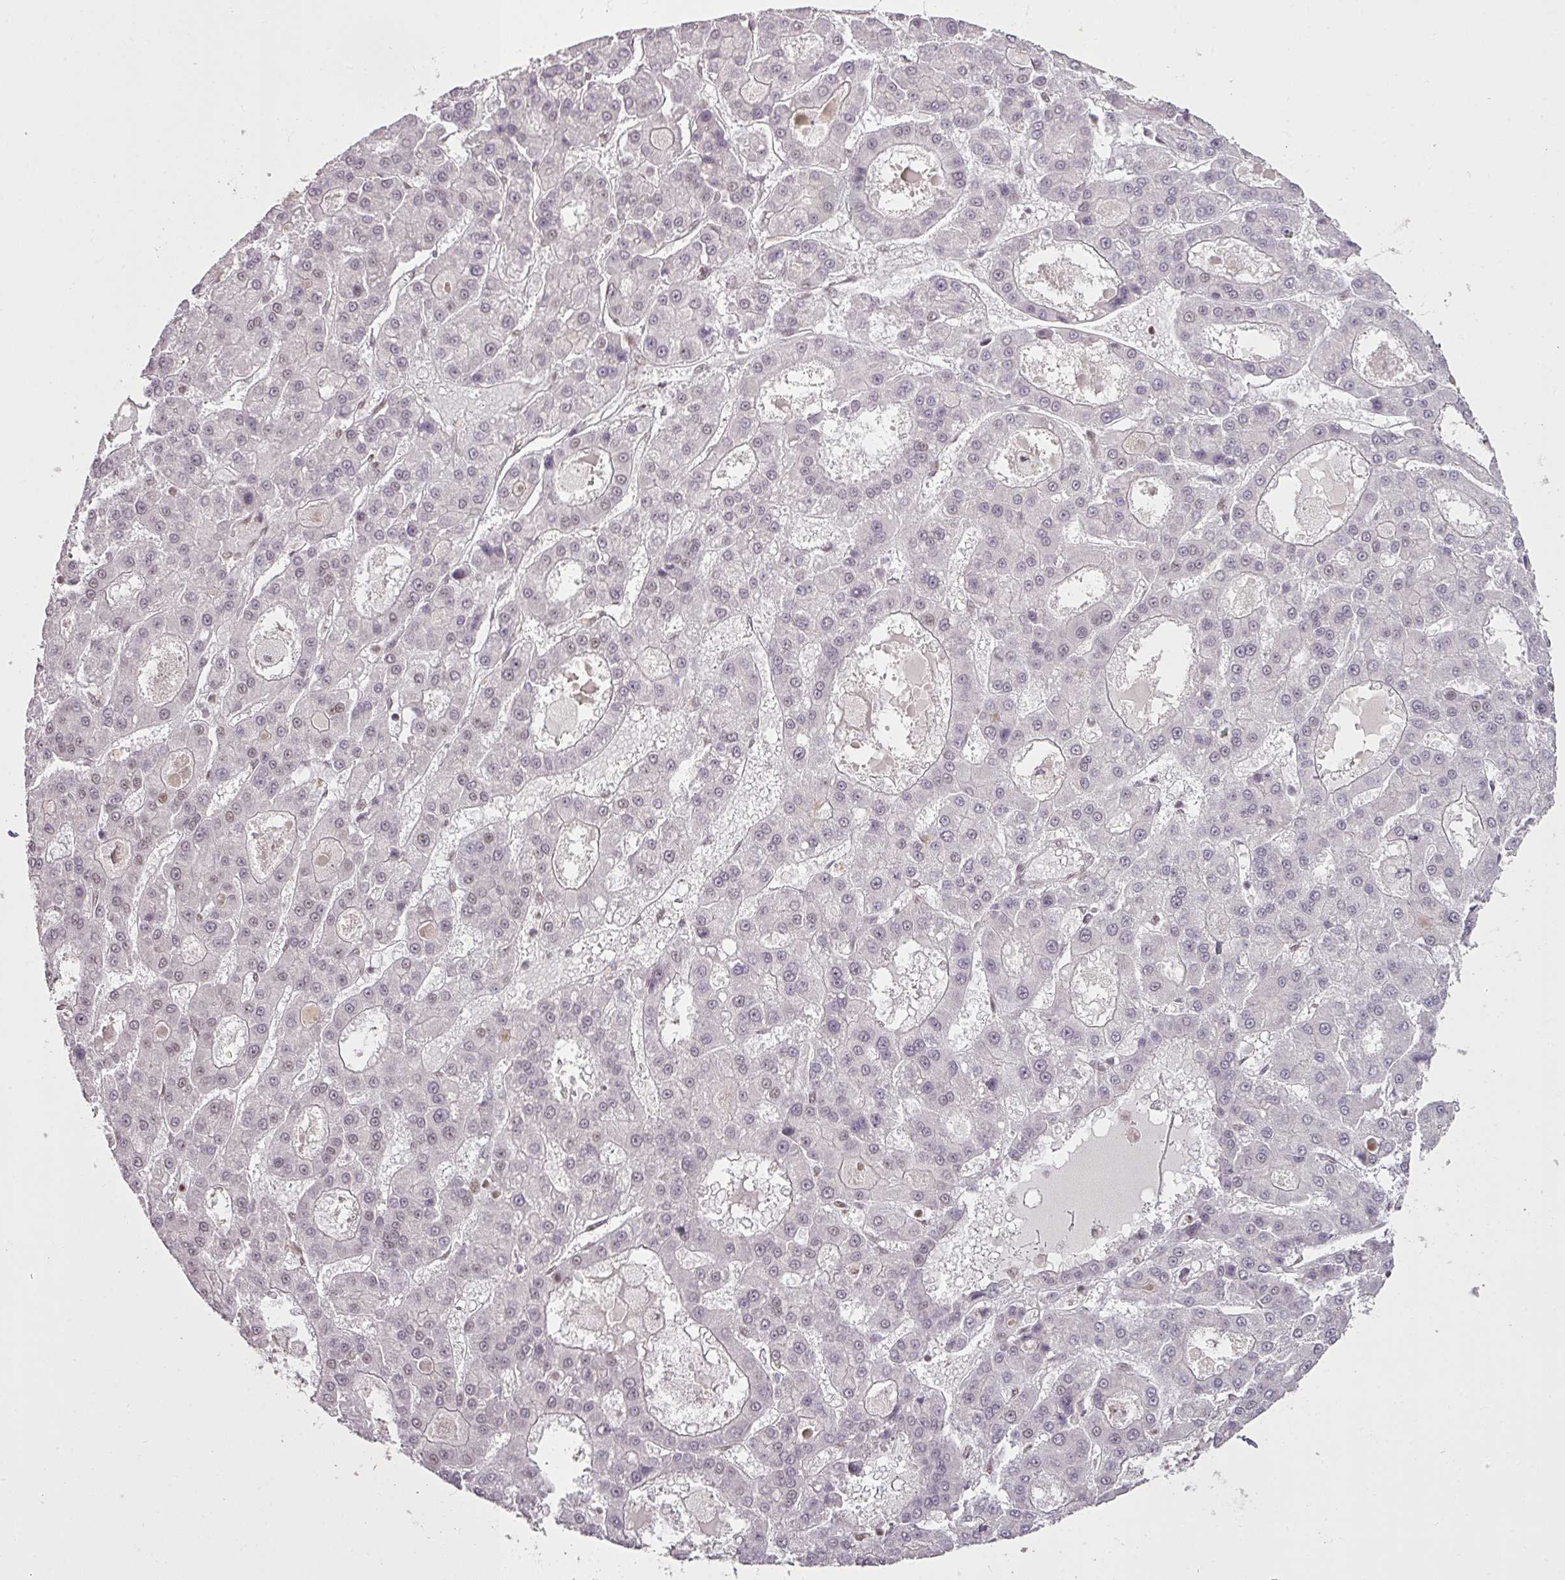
{"staining": {"intensity": "negative", "quantity": "none", "location": "none"}, "tissue": "liver cancer", "cell_type": "Tumor cells", "image_type": "cancer", "snomed": [{"axis": "morphology", "description": "Carcinoma, Hepatocellular, NOS"}, {"axis": "topography", "description": "Liver"}], "caption": "Human liver cancer stained for a protein using immunohistochemistry displays no positivity in tumor cells.", "gene": "GPRIN2", "patient": {"sex": "male", "age": 70}}